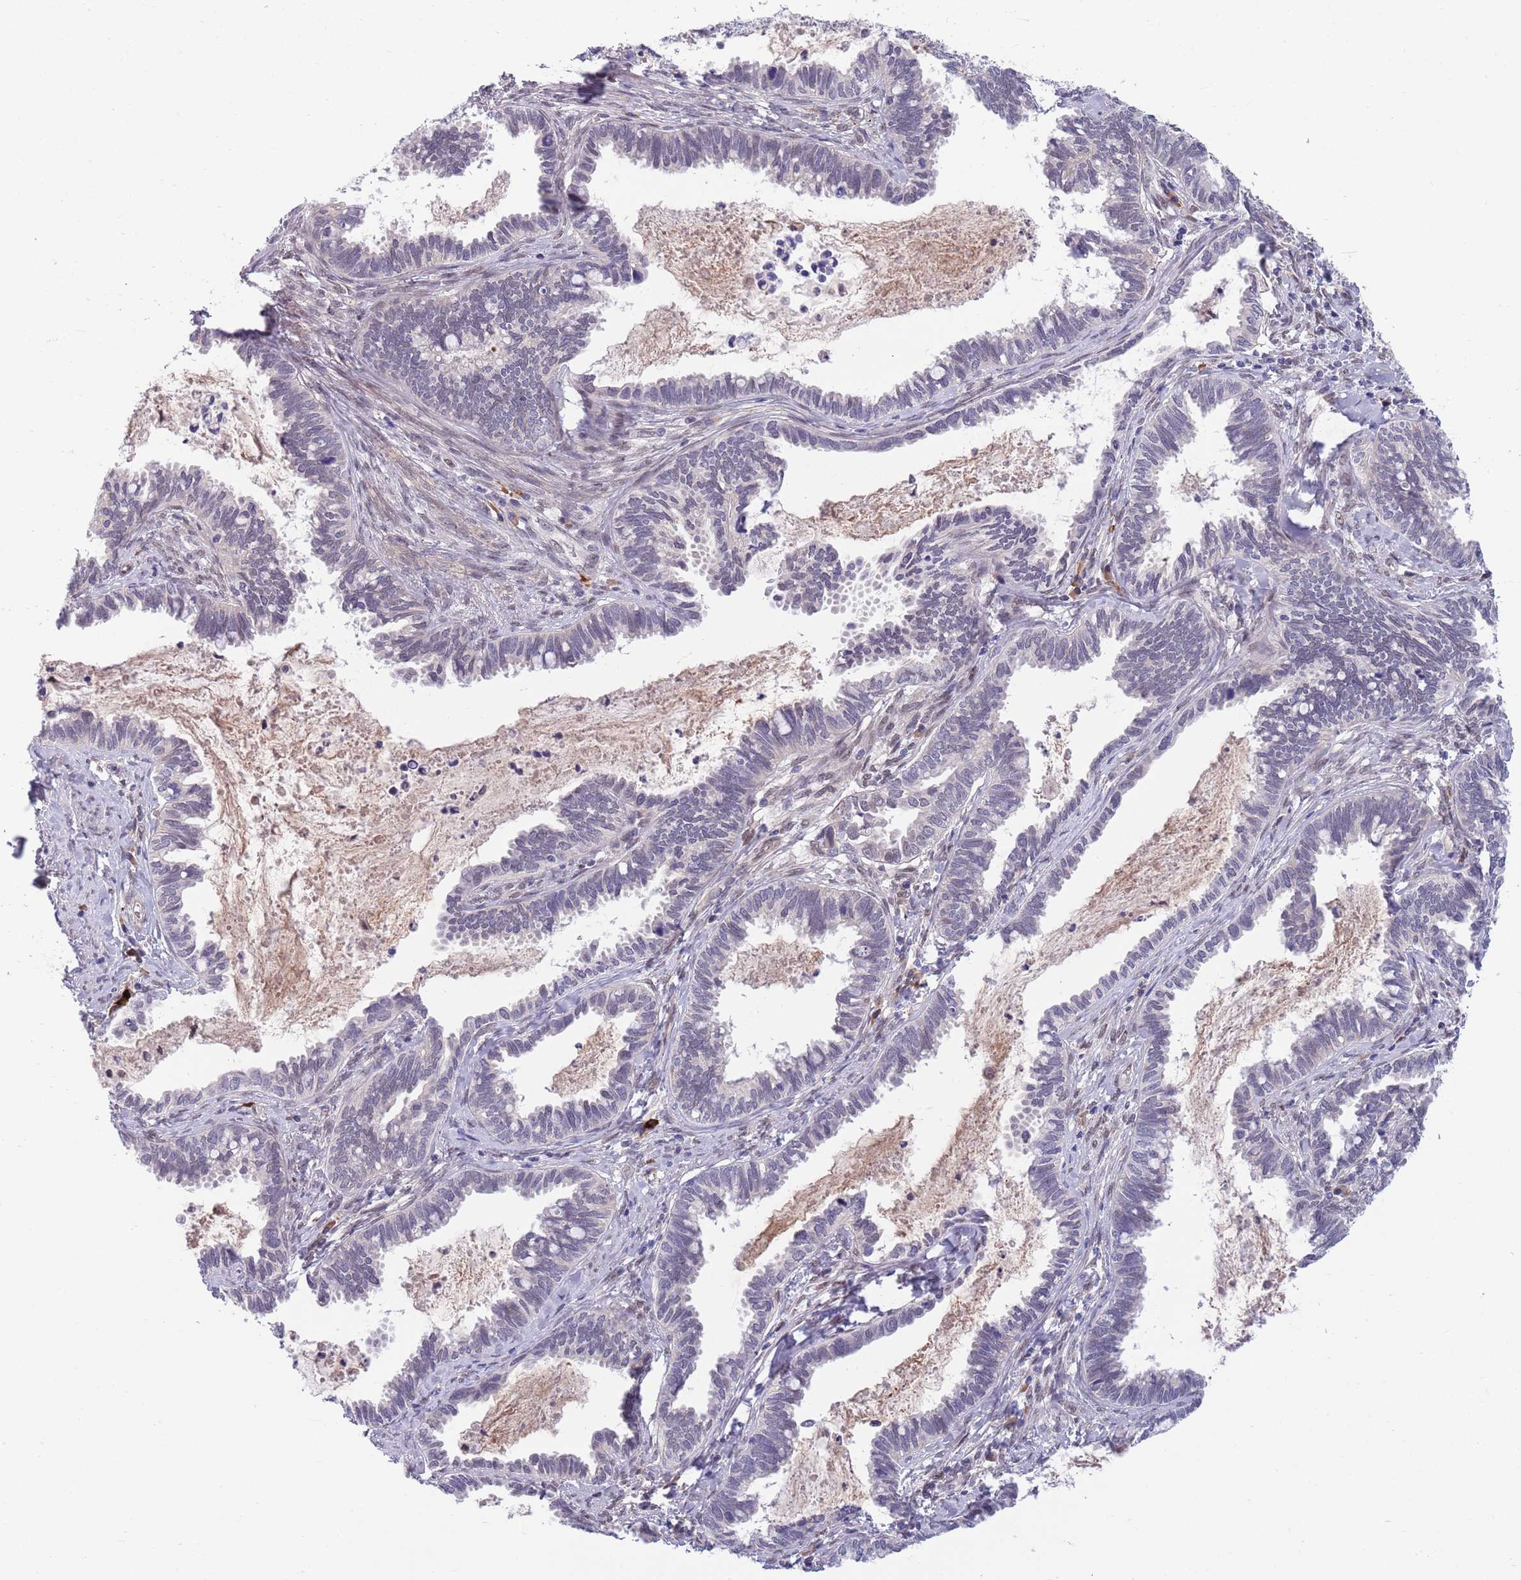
{"staining": {"intensity": "negative", "quantity": "none", "location": "none"}, "tissue": "cervical cancer", "cell_type": "Tumor cells", "image_type": "cancer", "snomed": [{"axis": "morphology", "description": "Adenocarcinoma, NOS"}, {"axis": "topography", "description": "Cervix"}], "caption": "This is an immunohistochemistry (IHC) histopathology image of human adenocarcinoma (cervical). There is no expression in tumor cells.", "gene": "NLRP6", "patient": {"sex": "female", "age": 37}}